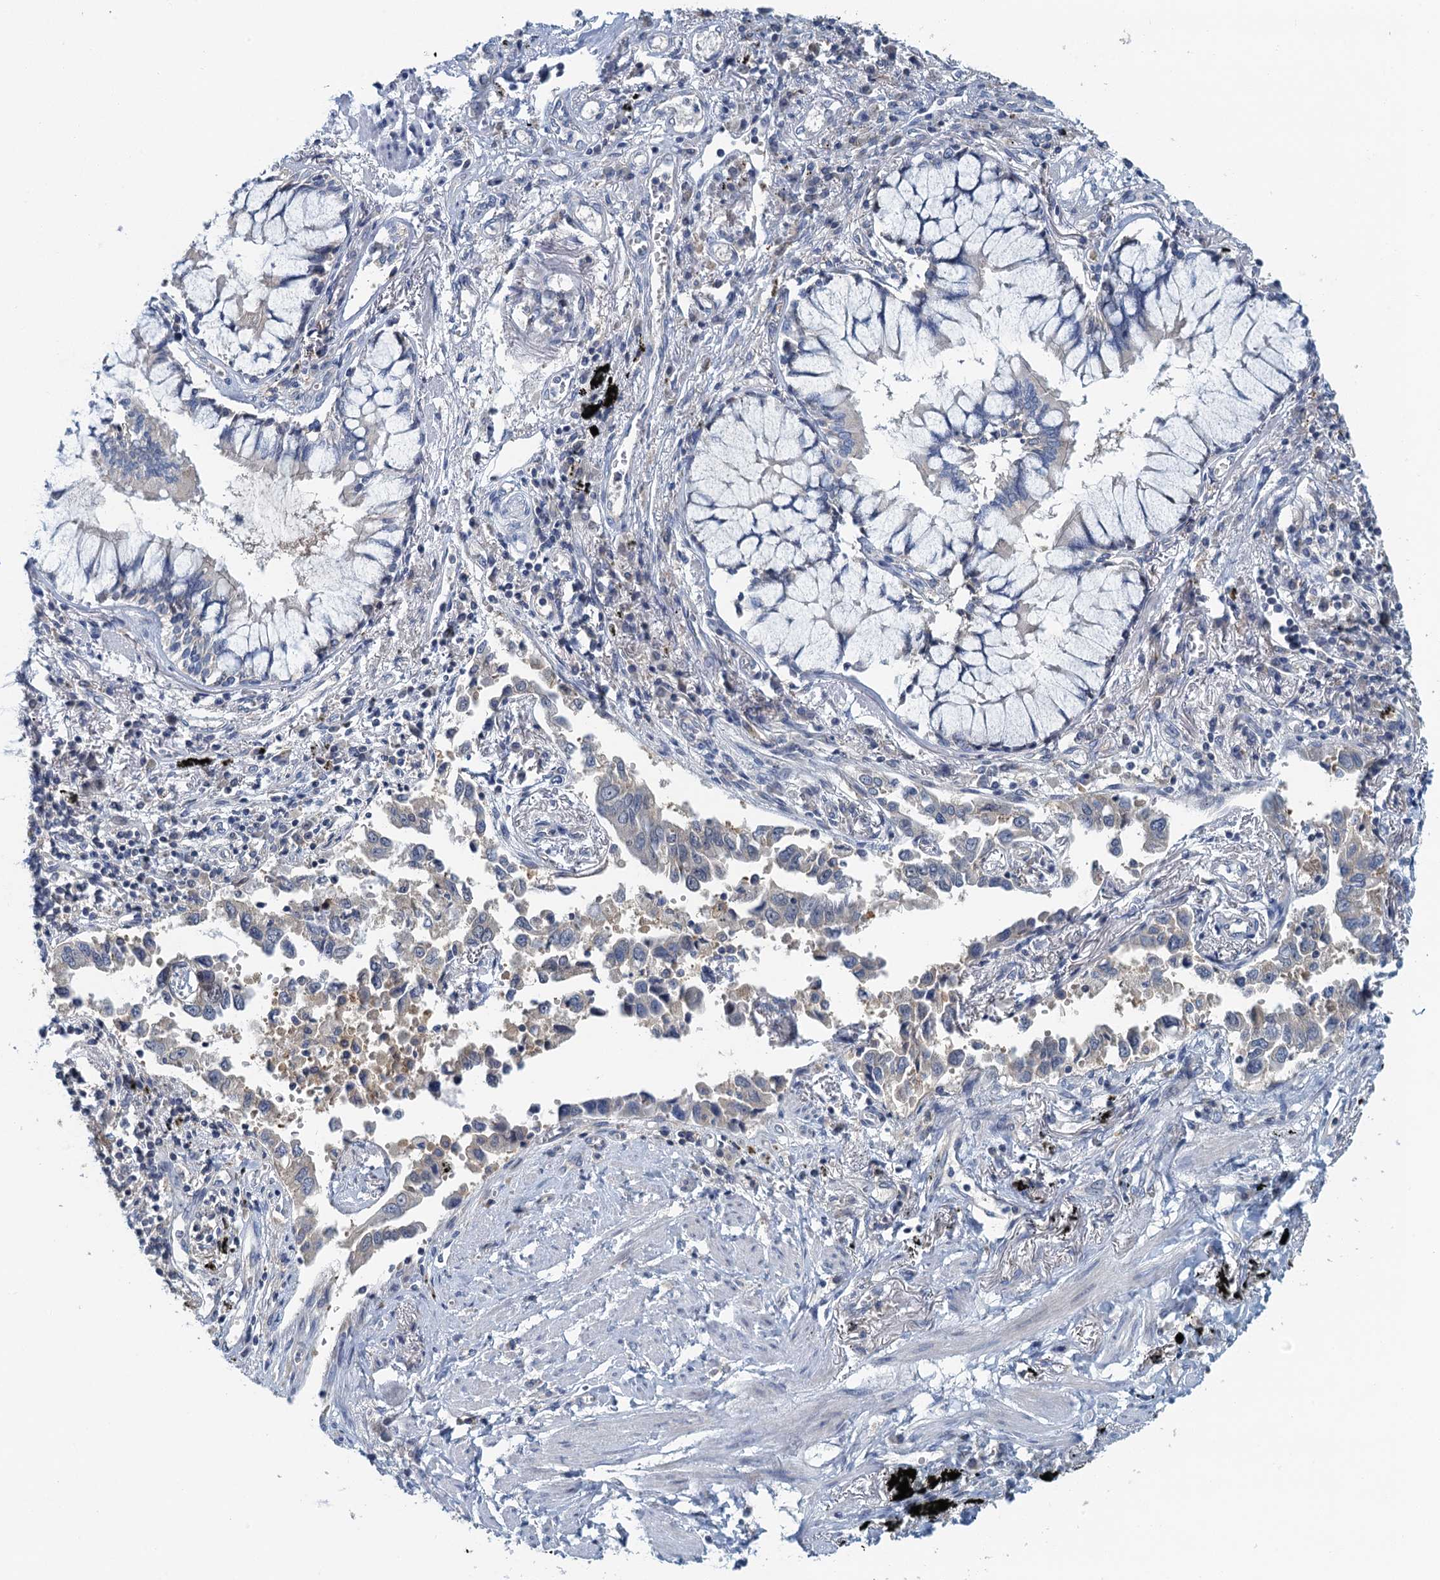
{"staining": {"intensity": "negative", "quantity": "none", "location": "none"}, "tissue": "lung cancer", "cell_type": "Tumor cells", "image_type": "cancer", "snomed": [{"axis": "morphology", "description": "Adenocarcinoma, NOS"}, {"axis": "topography", "description": "Lung"}], "caption": "An immunohistochemistry photomicrograph of adenocarcinoma (lung) is shown. There is no staining in tumor cells of adenocarcinoma (lung).", "gene": "NCKAP1L", "patient": {"sex": "male", "age": 67}}